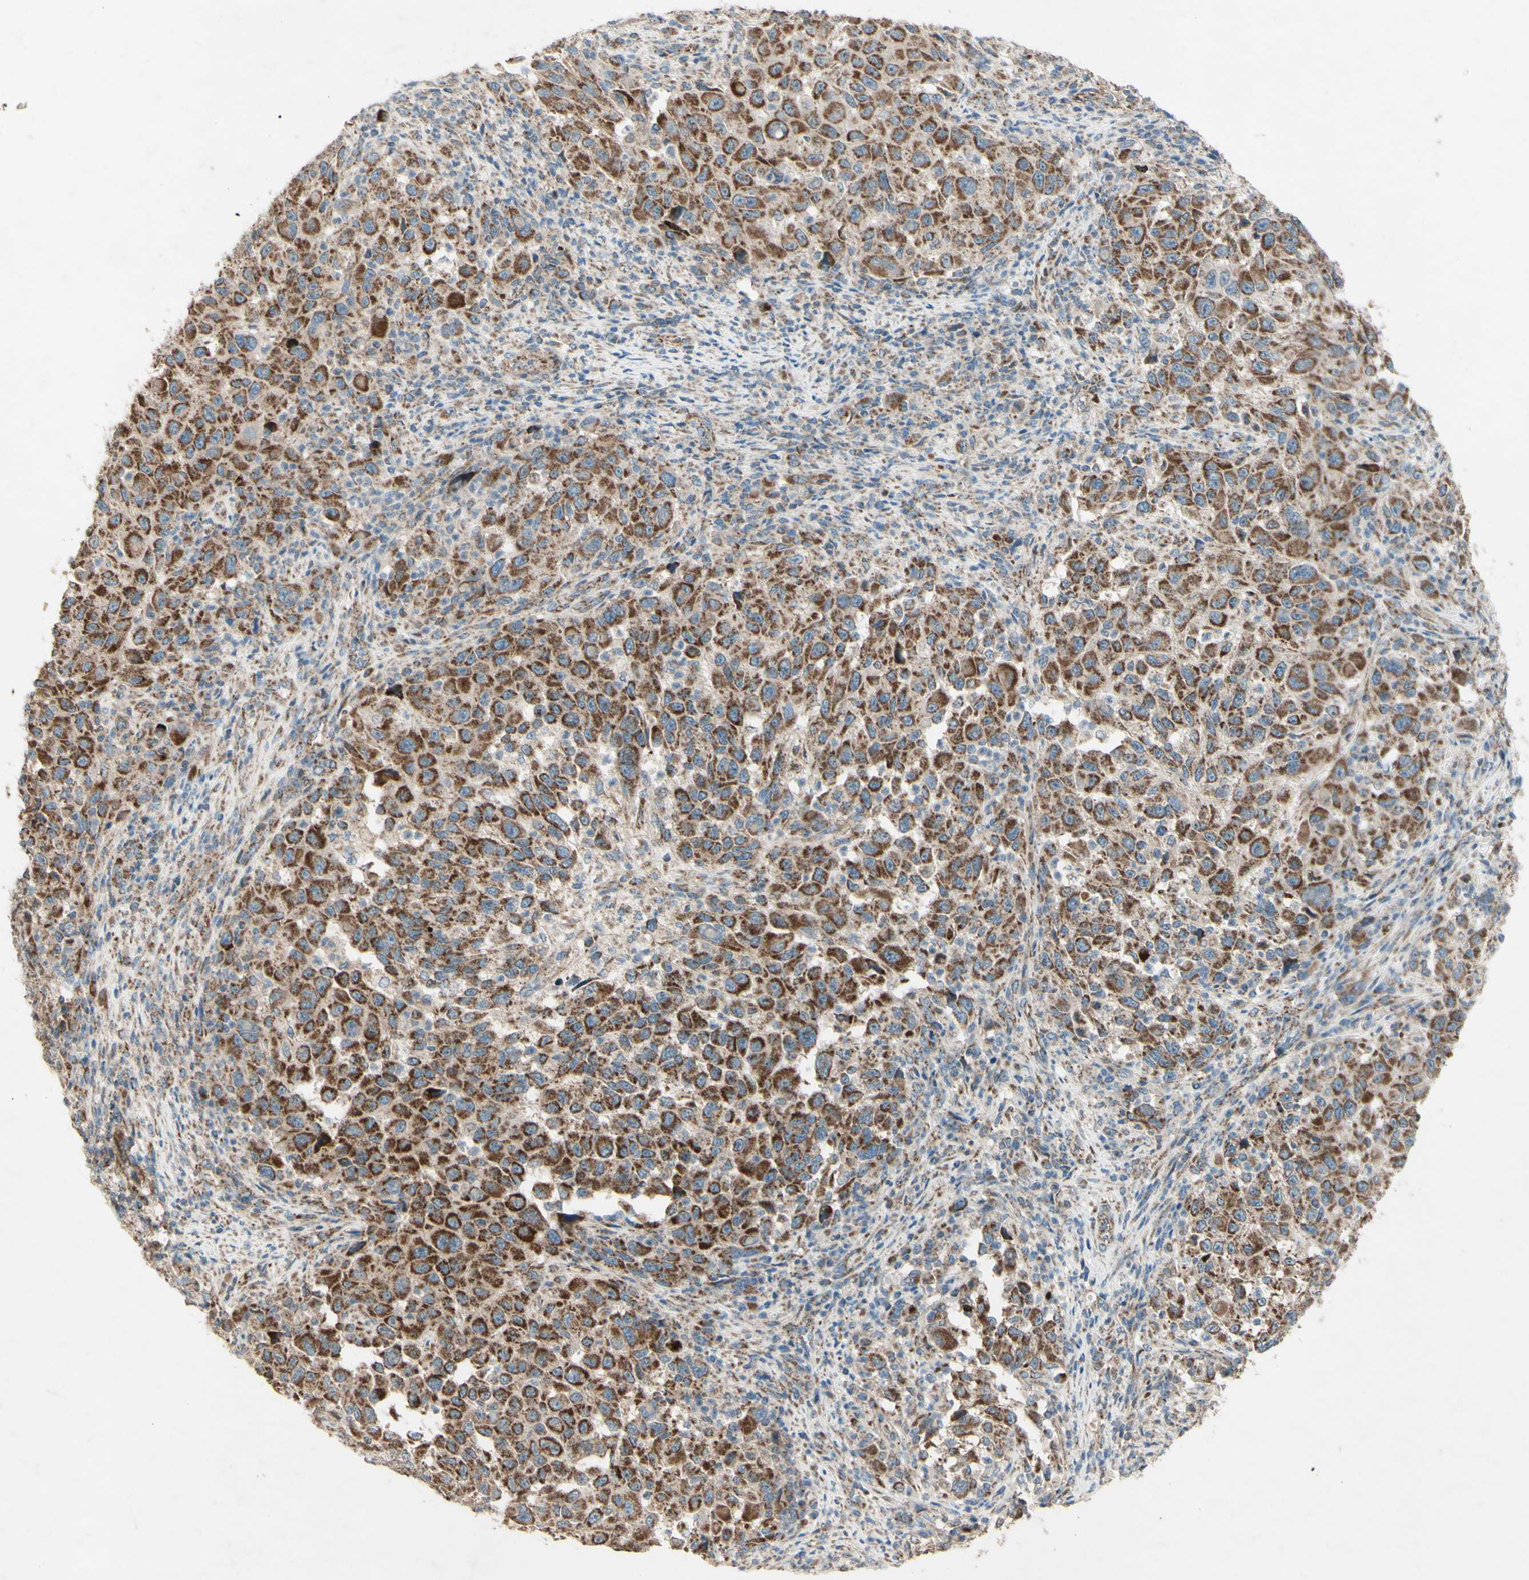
{"staining": {"intensity": "strong", "quantity": ">75%", "location": "cytoplasmic/membranous"}, "tissue": "melanoma", "cell_type": "Tumor cells", "image_type": "cancer", "snomed": [{"axis": "morphology", "description": "Malignant melanoma, Metastatic site"}, {"axis": "topography", "description": "Lymph node"}], "caption": "The image displays immunohistochemical staining of melanoma. There is strong cytoplasmic/membranous expression is present in about >75% of tumor cells.", "gene": "RHOT1", "patient": {"sex": "male", "age": 61}}